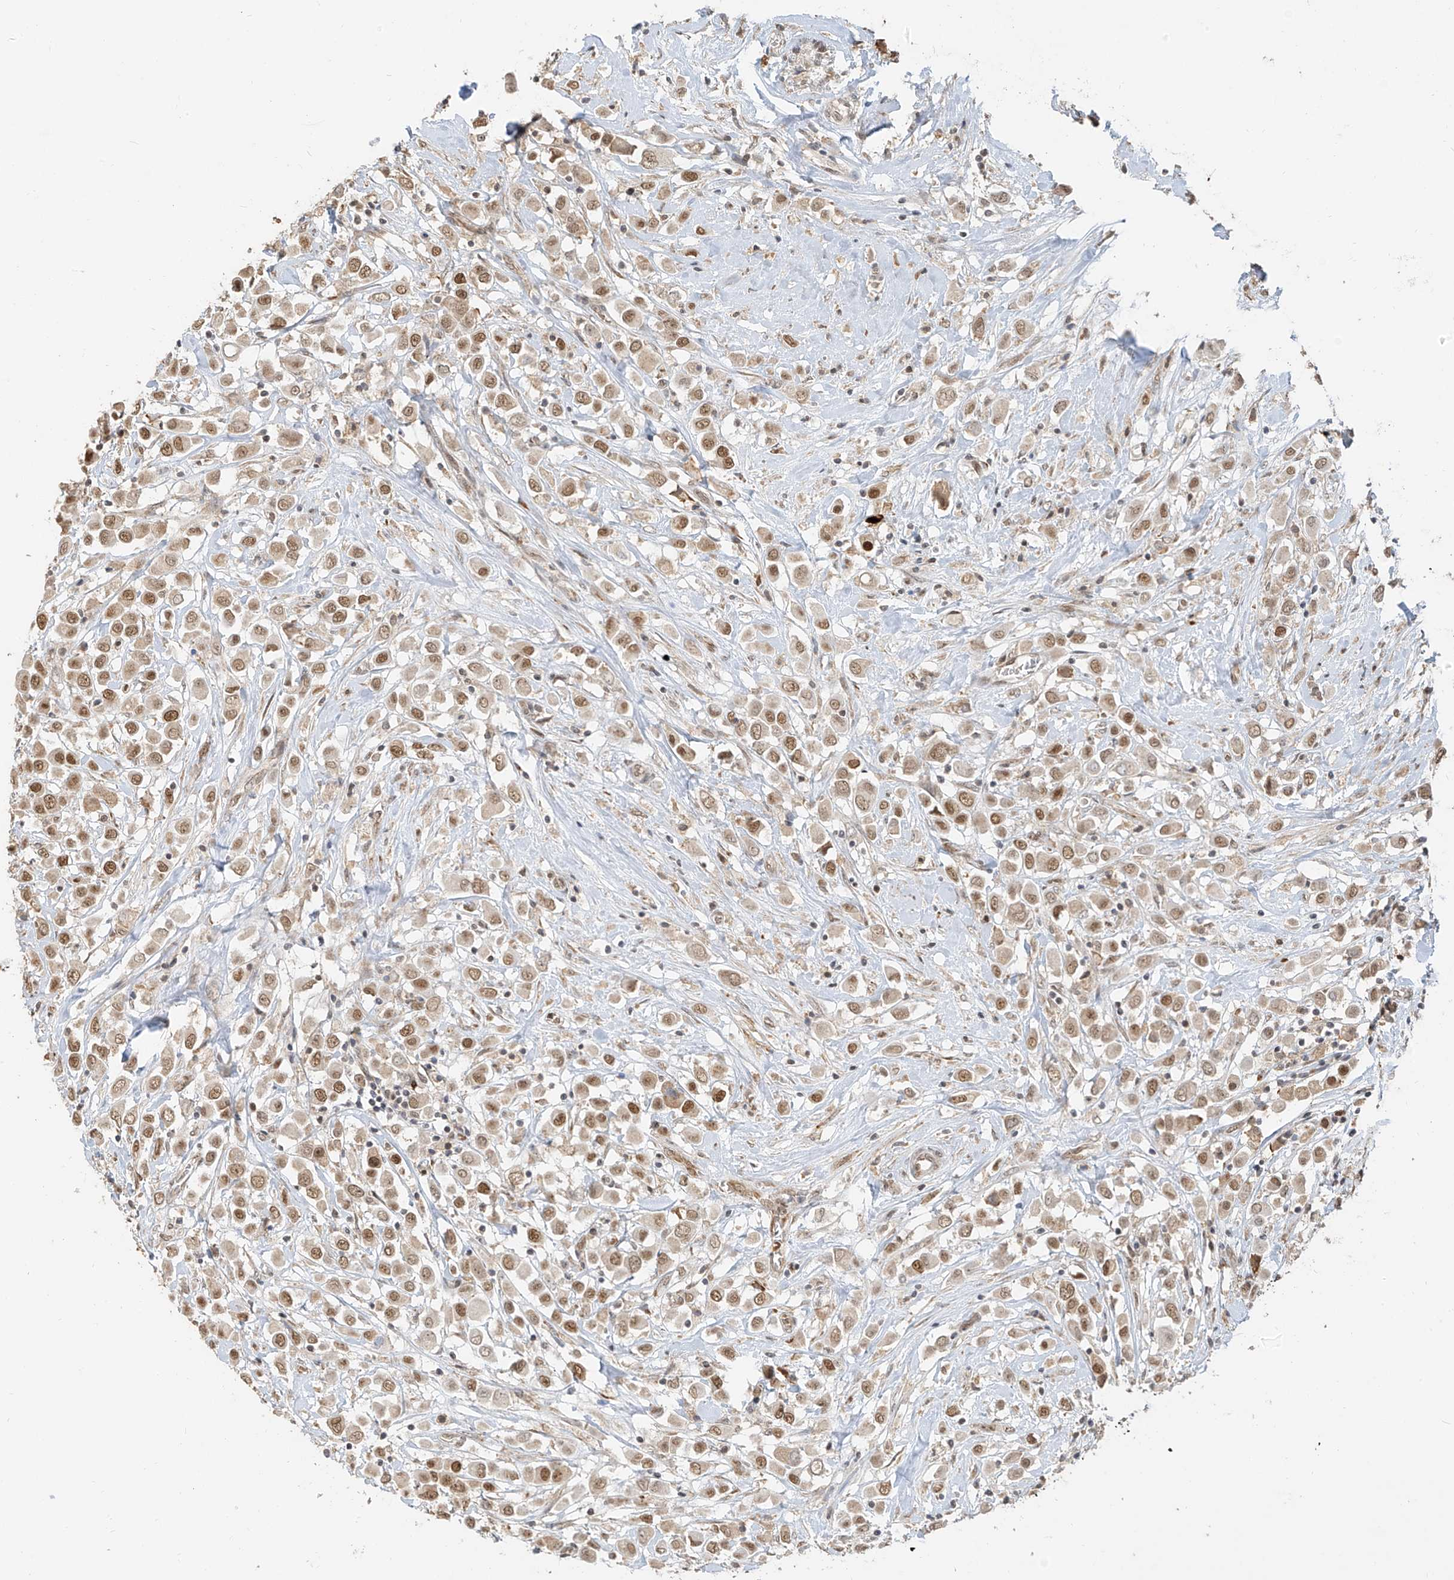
{"staining": {"intensity": "moderate", "quantity": ">75%", "location": "nuclear"}, "tissue": "breast cancer", "cell_type": "Tumor cells", "image_type": "cancer", "snomed": [{"axis": "morphology", "description": "Duct carcinoma"}, {"axis": "topography", "description": "Breast"}], "caption": "Moderate nuclear protein positivity is seen in about >75% of tumor cells in infiltrating ductal carcinoma (breast). (IHC, brightfield microscopy, high magnification).", "gene": "ZMYM2", "patient": {"sex": "female", "age": 61}}